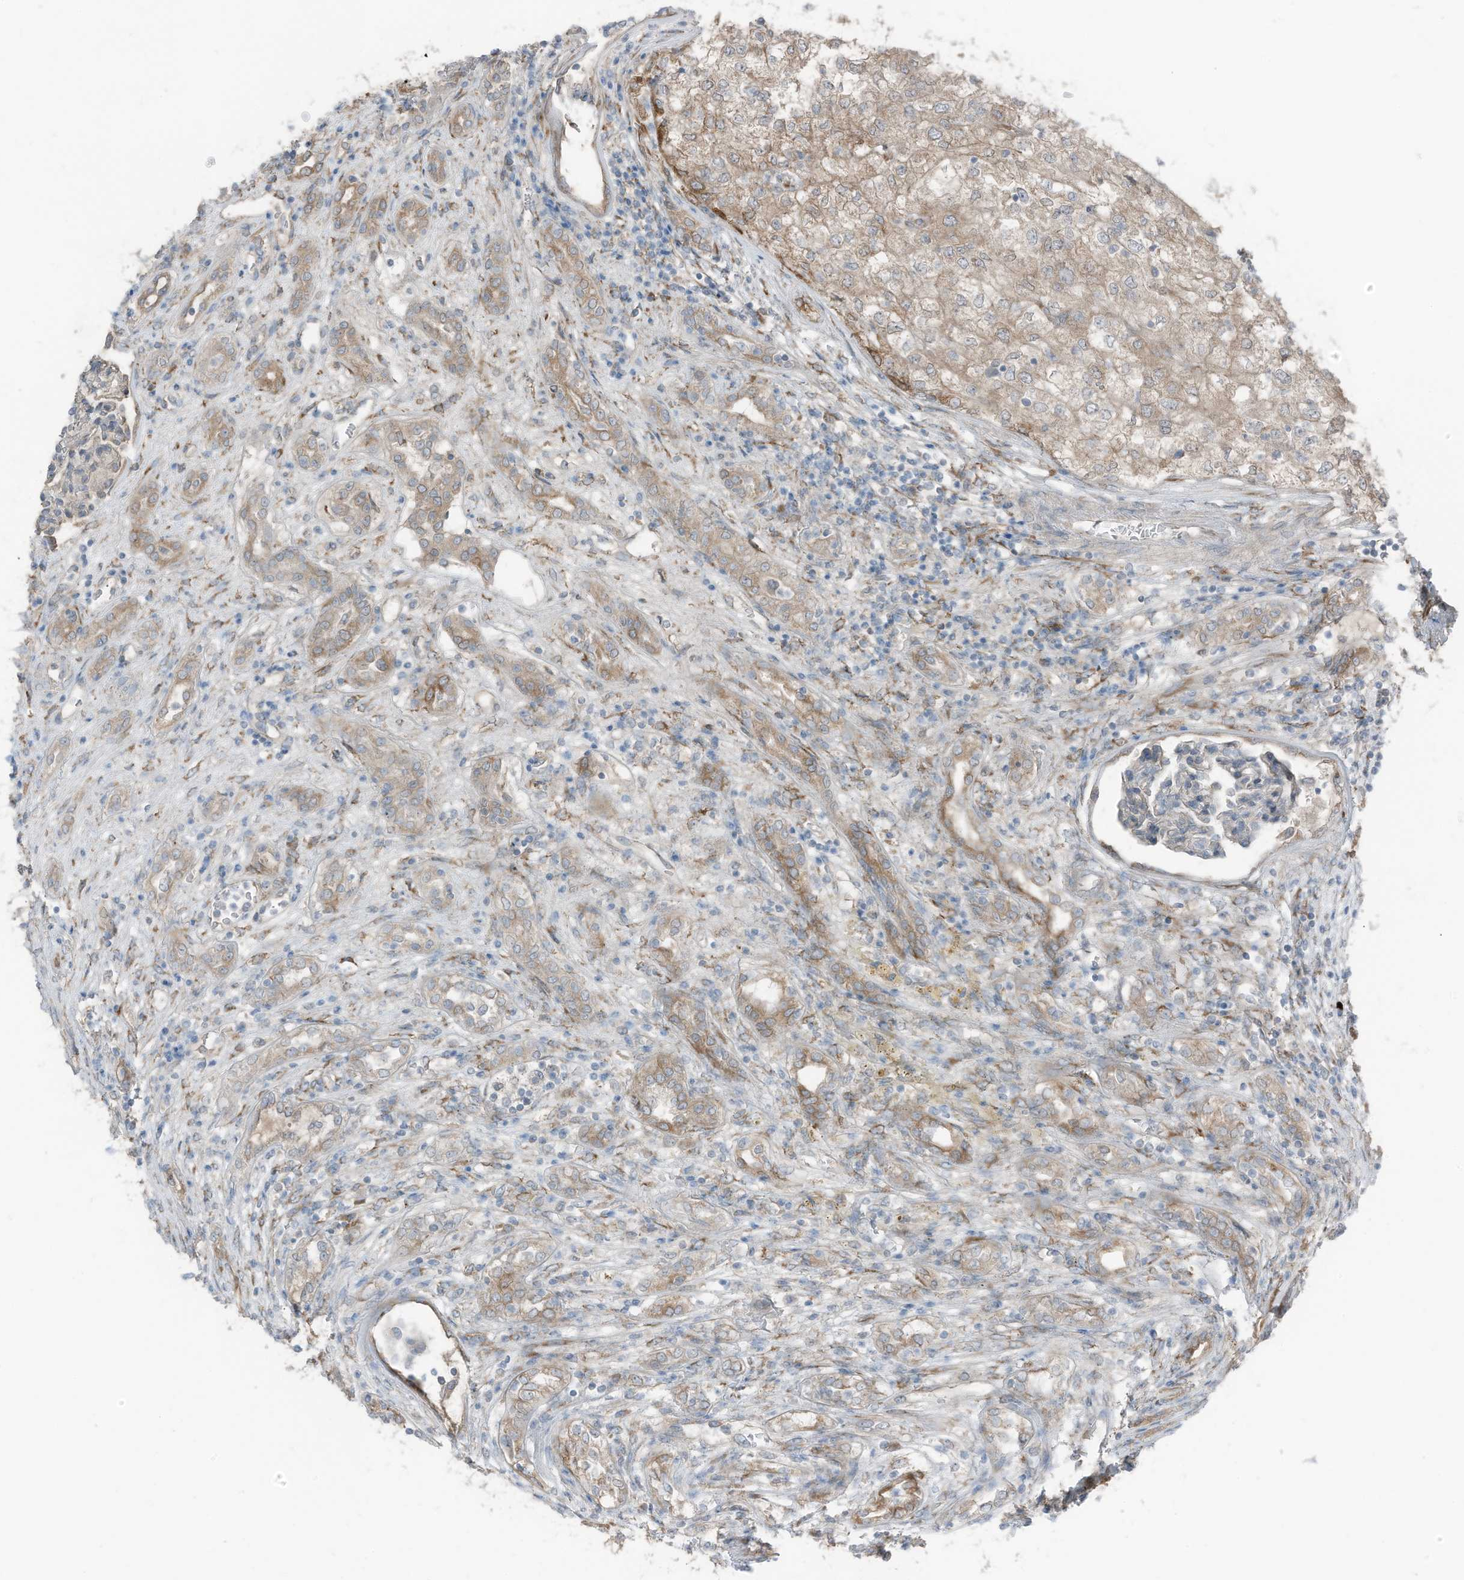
{"staining": {"intensity": "weak", "quantity": ">75%", "location": "cytoplasmic/membranous"}, "tissue": "renal cancer", "cell_type": "Tumor cells", "image_type": "cancer", "snomed": [{"axis": "morphology", "description": "Adenocarcinoma, NOS"}, {"axis": "topography", "description": "Kidney"}], "caption": "This micrograph shows renal adenocarcinoma stained with immunohistochemistry to label a protein in brown. The cytoplasmic/membranous of tumor cells show weak positivity for the protein. Nuclei are counter-stained blue.", "gene": "ARHGEF33", "patient": {"sex": "female", "age": 54}}